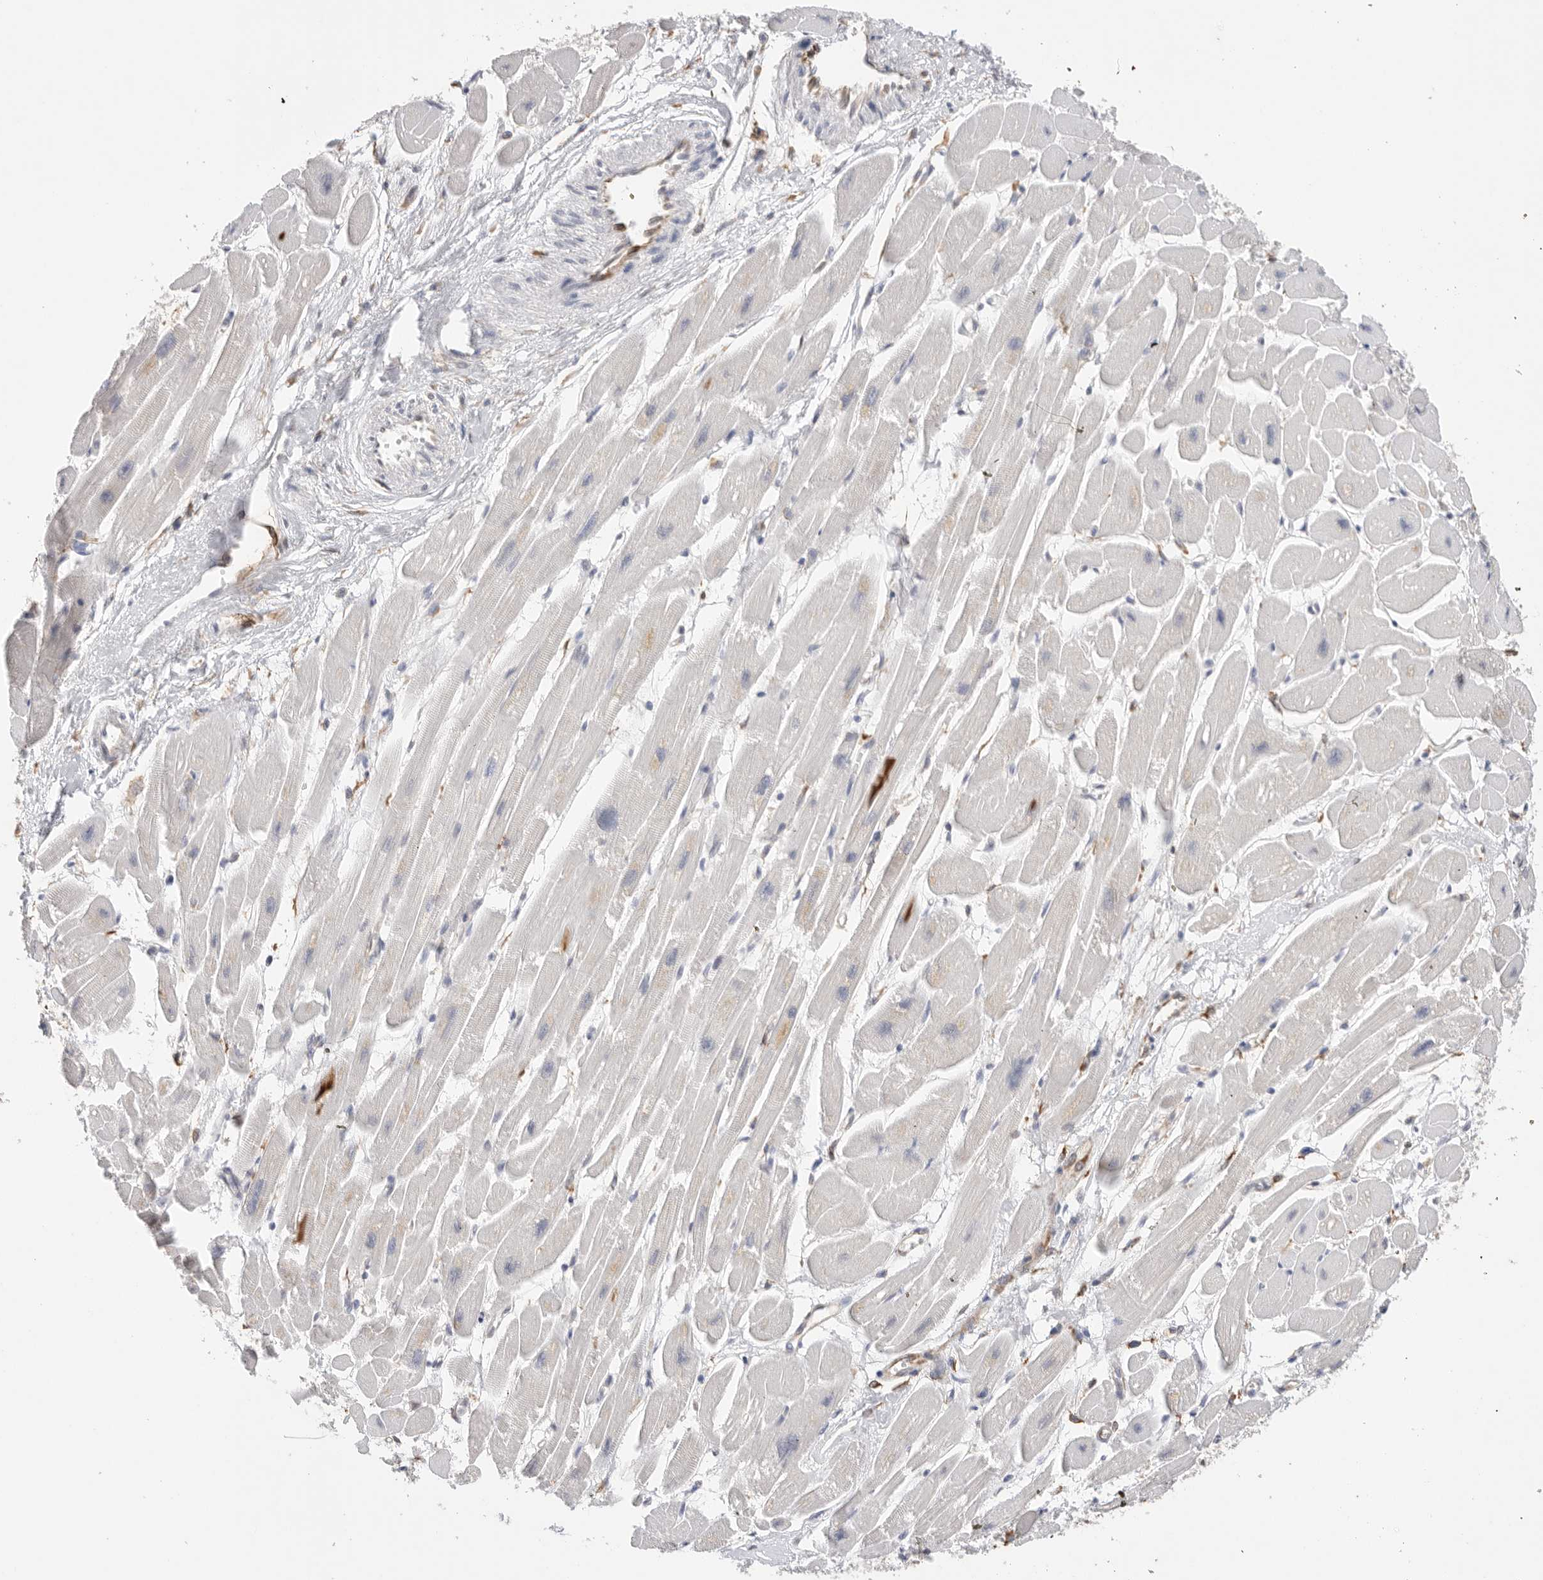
{"staining": {"intensity": "negative", "quantity": "none", "location": "none"}, "tissue": "heart muscle", "cell_type": "Cardiomyocytes", "image_type": "normal", "snomed": [{"axis": "morphology", "description": "Normal tissue, NOS"}, {"axis": "topography", "description": "Heart"}], "caption": "Protein analysis of benign heart muscle displays no significant expression in cardiomyocytes.", "gene": "BLOC1S5", "patient": {"sex": "female", "age": 54}}